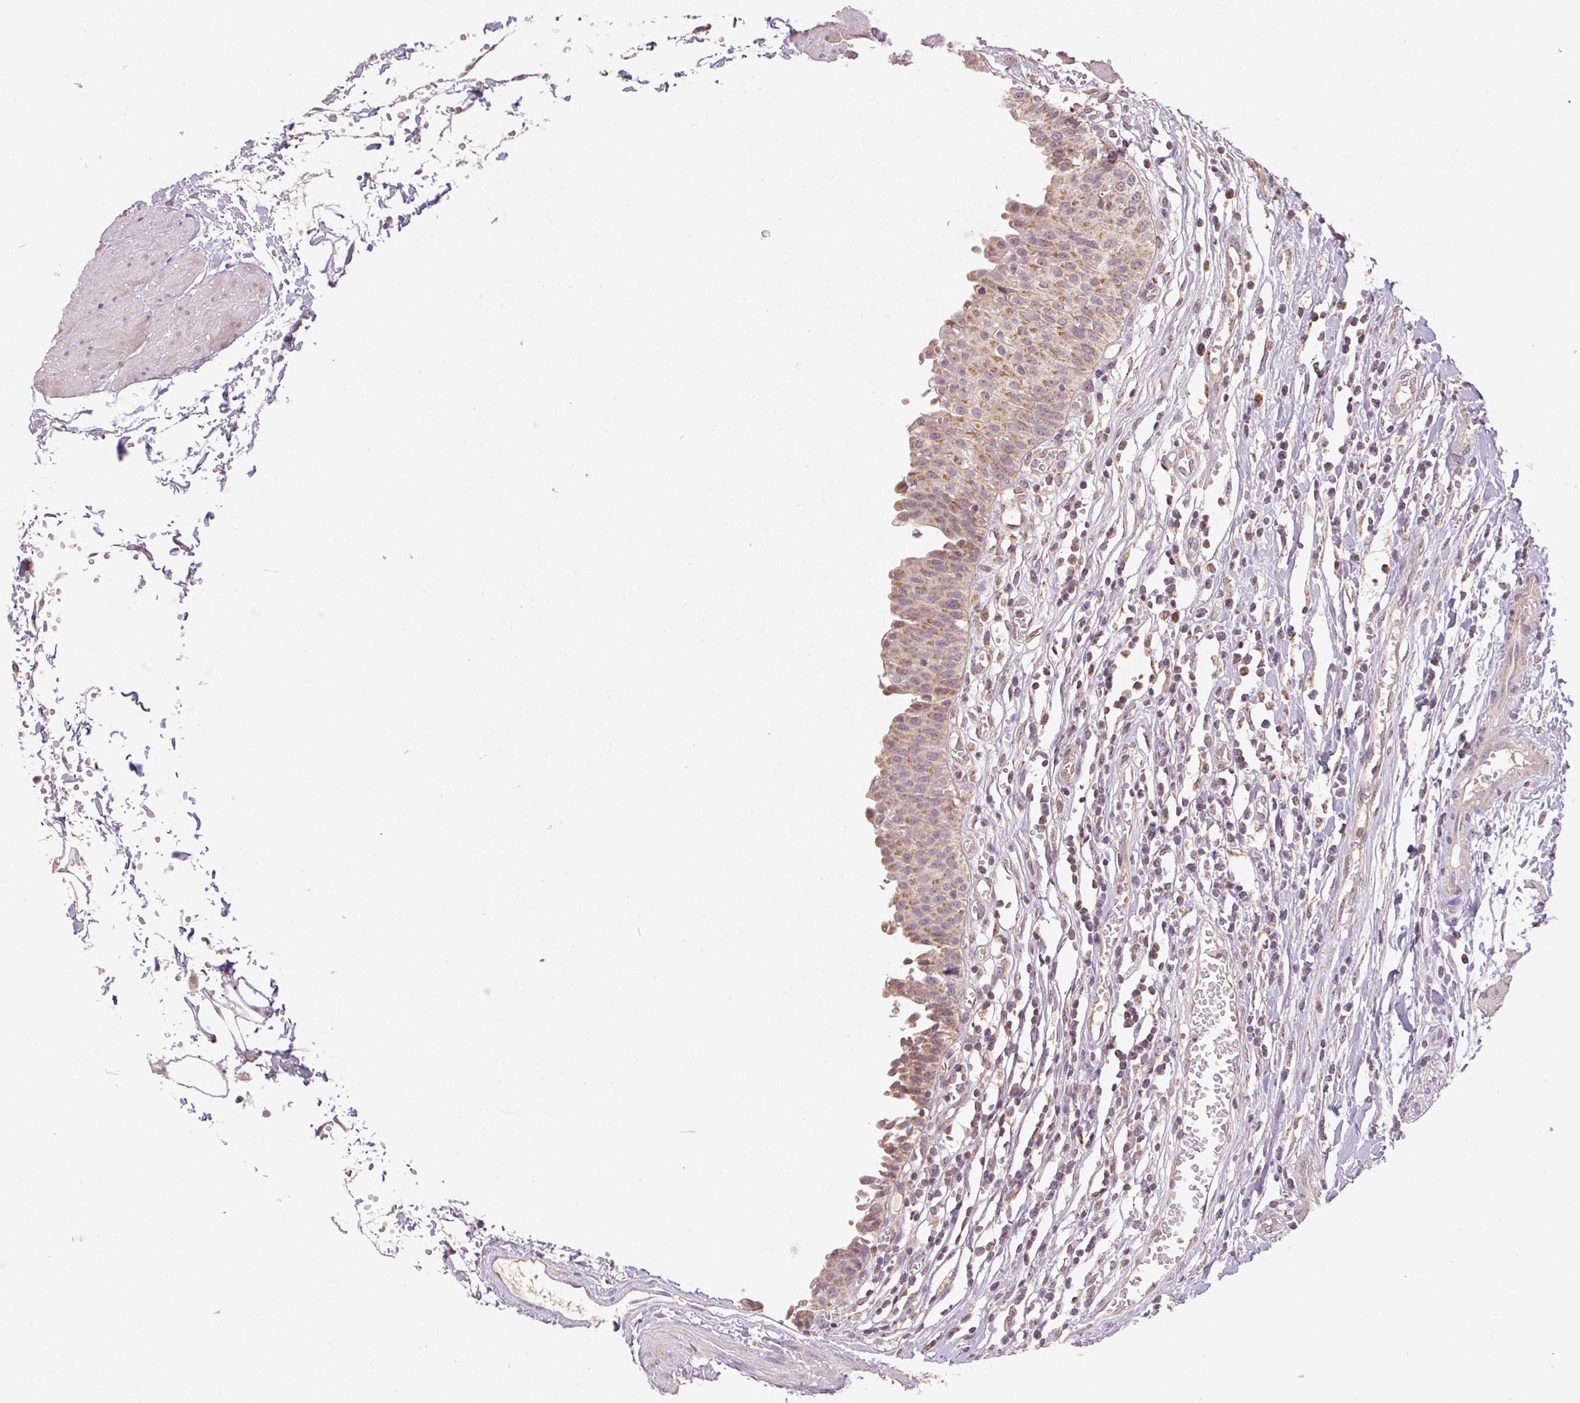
{"staining": {"intensity": "weak", "quantity": "25%-75%", "location": "cytoplasmic/membranous"}, "tissue": "urinary bladder", "cell_type": "Urothelial cells", "image_type": "normal", "snomed": [{"axis": "morphology", "description": "Normal tissue, NOS"}, {"axis": "topography", "description": "Urinary bladder"}], "caption": "Urinary bladder stained for a protein (brown) shows weak cytoplasmic/membranous positive expression in about 25%-75% of urothelial cells.", "gene": "CLASP1", "patient": {"sex": "male", "age": 64}}